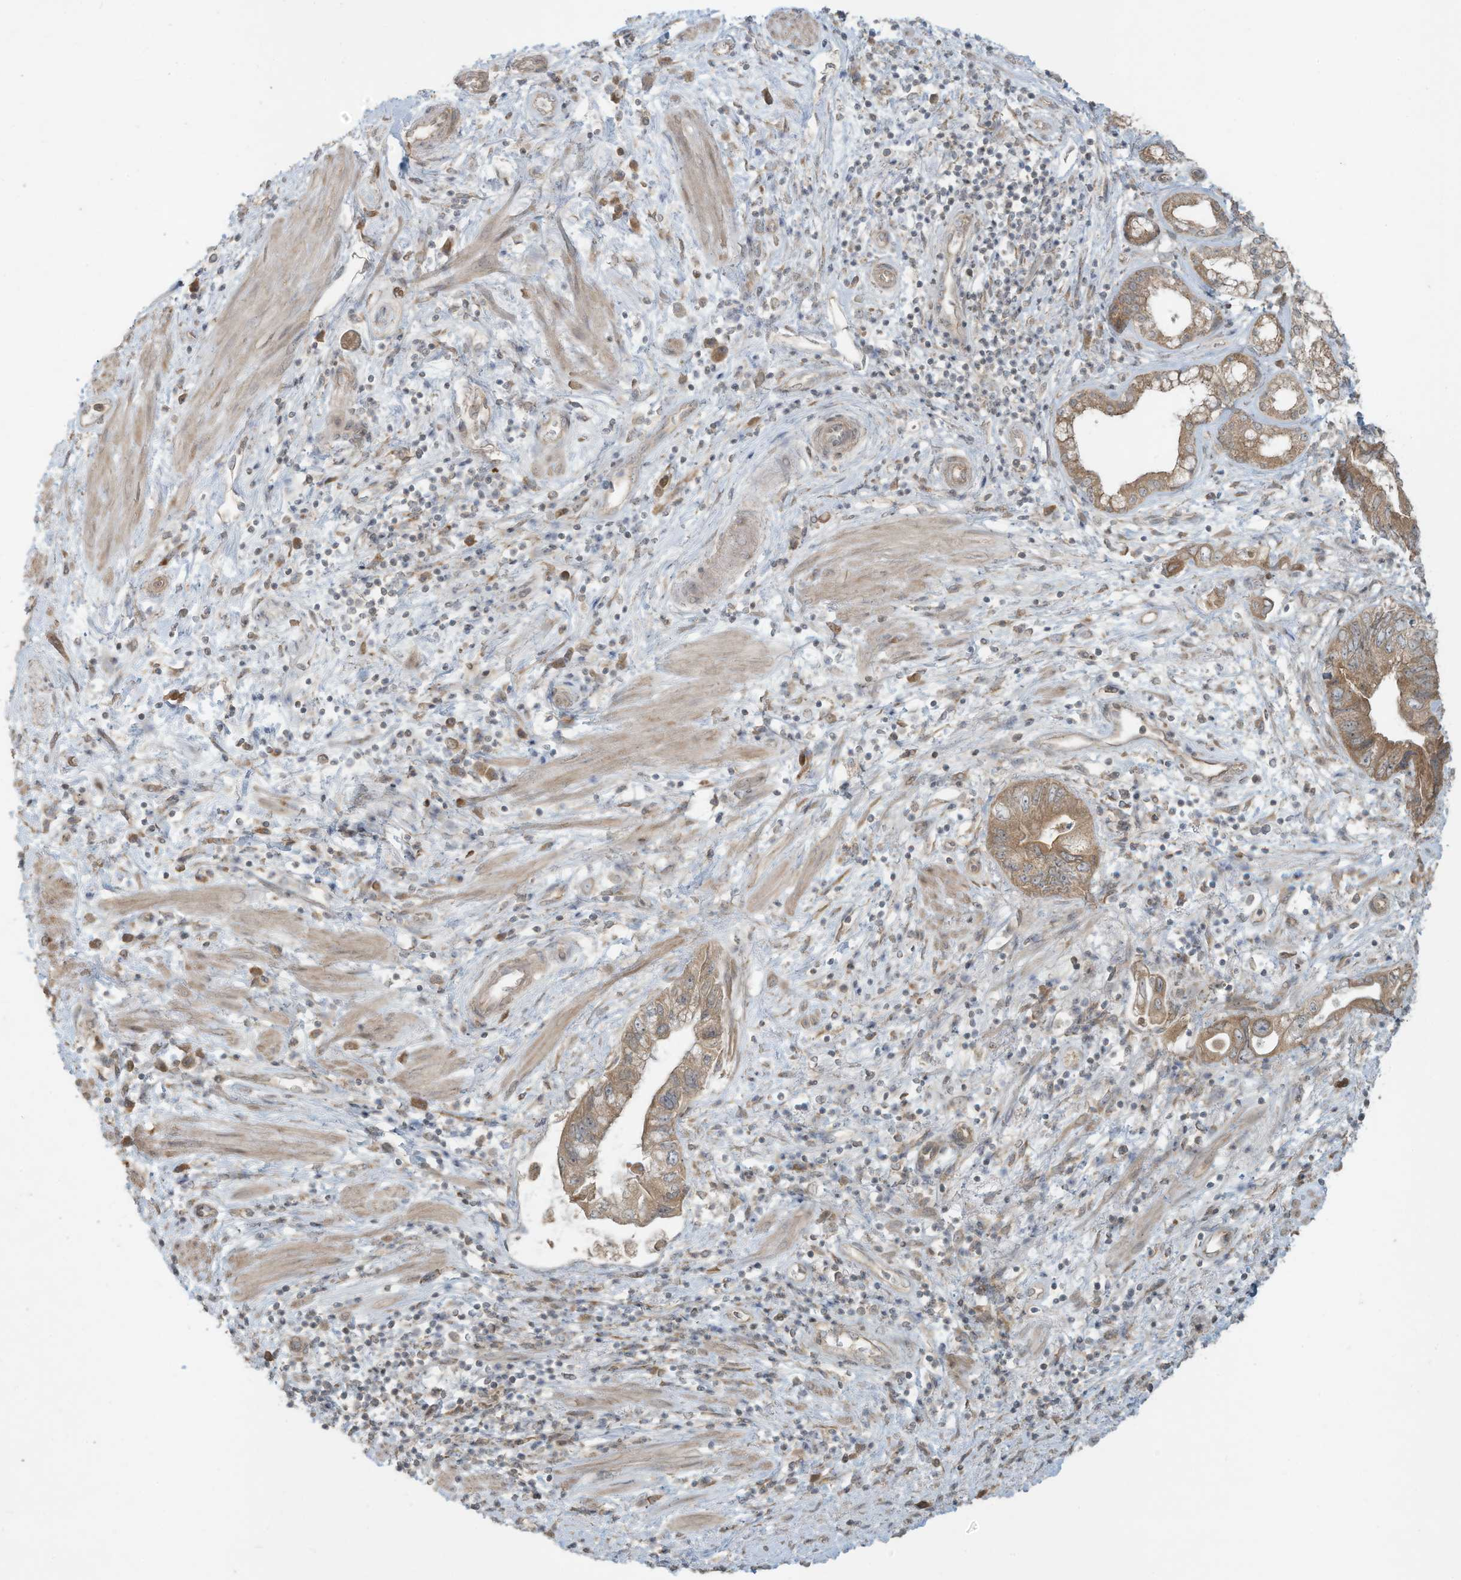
{"staining": {"intensity": "moderate", "quantity": ">75%", "location": "cytoplasmic/membranous"}, "tissue": "pancreatic cancer", "cell_type": "Tumor cells", "image_type": "cancer", "snomed": [{"axis": "morphology", "description": "Adenocarcinoma, NOS"}, {"axis": "topography", "description": "Pancreas"}], "caption": "Immunohistochemistry (IHC) (DAB (3,3'-diaminobenzidine)) staining of human pancreatic adenocarcinoma displays moderate cytoplasmic/membranous protein staining in about >75% of tumor cells. (DAB IHC with brightfield microscopy, high magnification).", "gene": "MAGIX", "patient": {"sex": "female", "age": 73}}